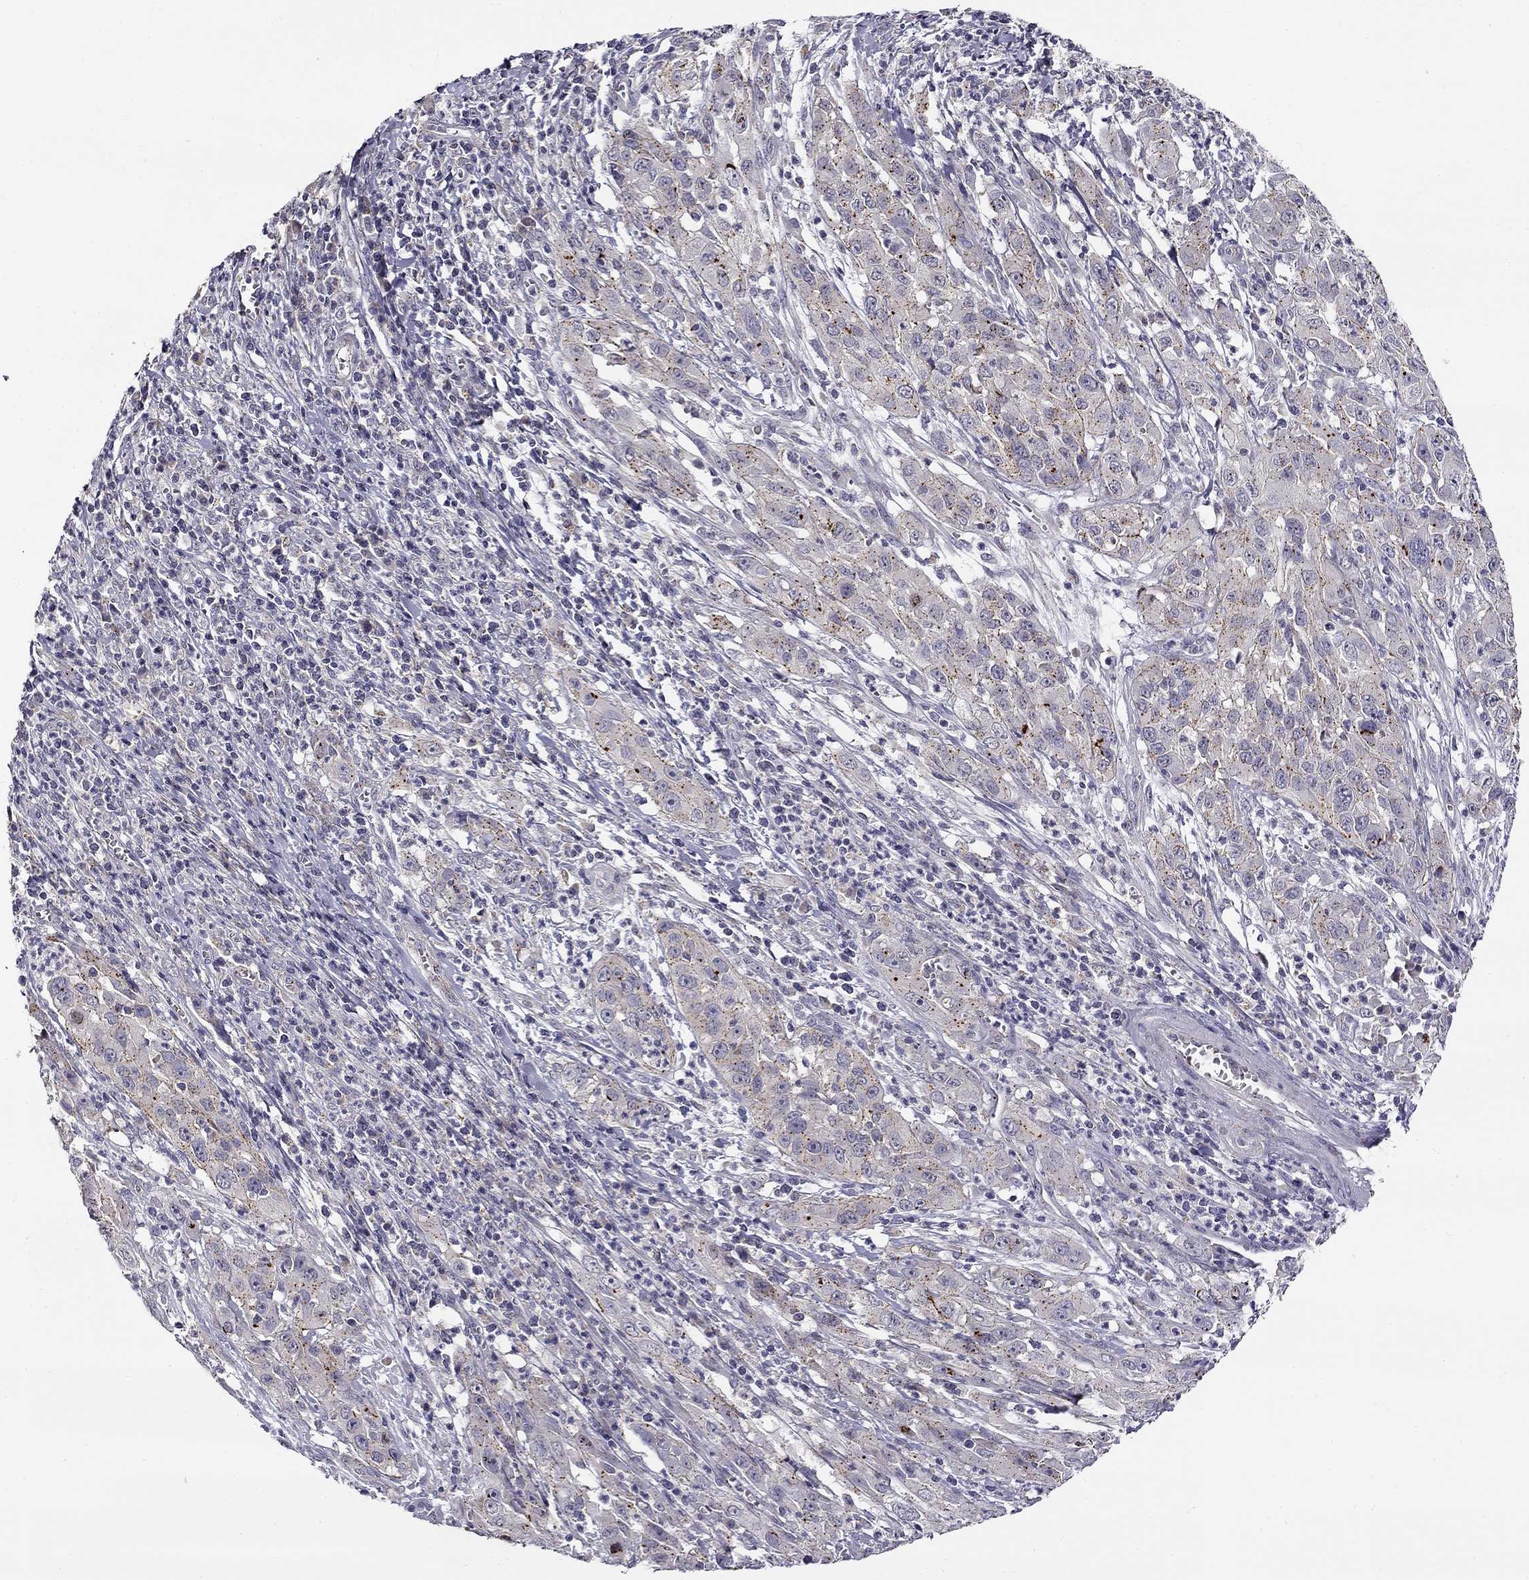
{"staining": {"intensity": "moderate", "quantity": "<25%", "location": "cytoplasmic/membranous"}, "tissue": "cervical cancer", "cell_type": "Tumor cells", "image_type": "cancer", "snomed": [{"axis": "morphology", "description": "Squamous cell carcinoma, NOS"}, {"axis": "topography", "description": "Cervix"}], "caption": "Immunohistochemical staining of human cervical squamous cell carcinoma exhibits low levels of moderate cytoplasmic/membranous expression in about <25% of tumor cells.", "gene": "CNR1", "patient": {"sex": "female", "age": 32}}